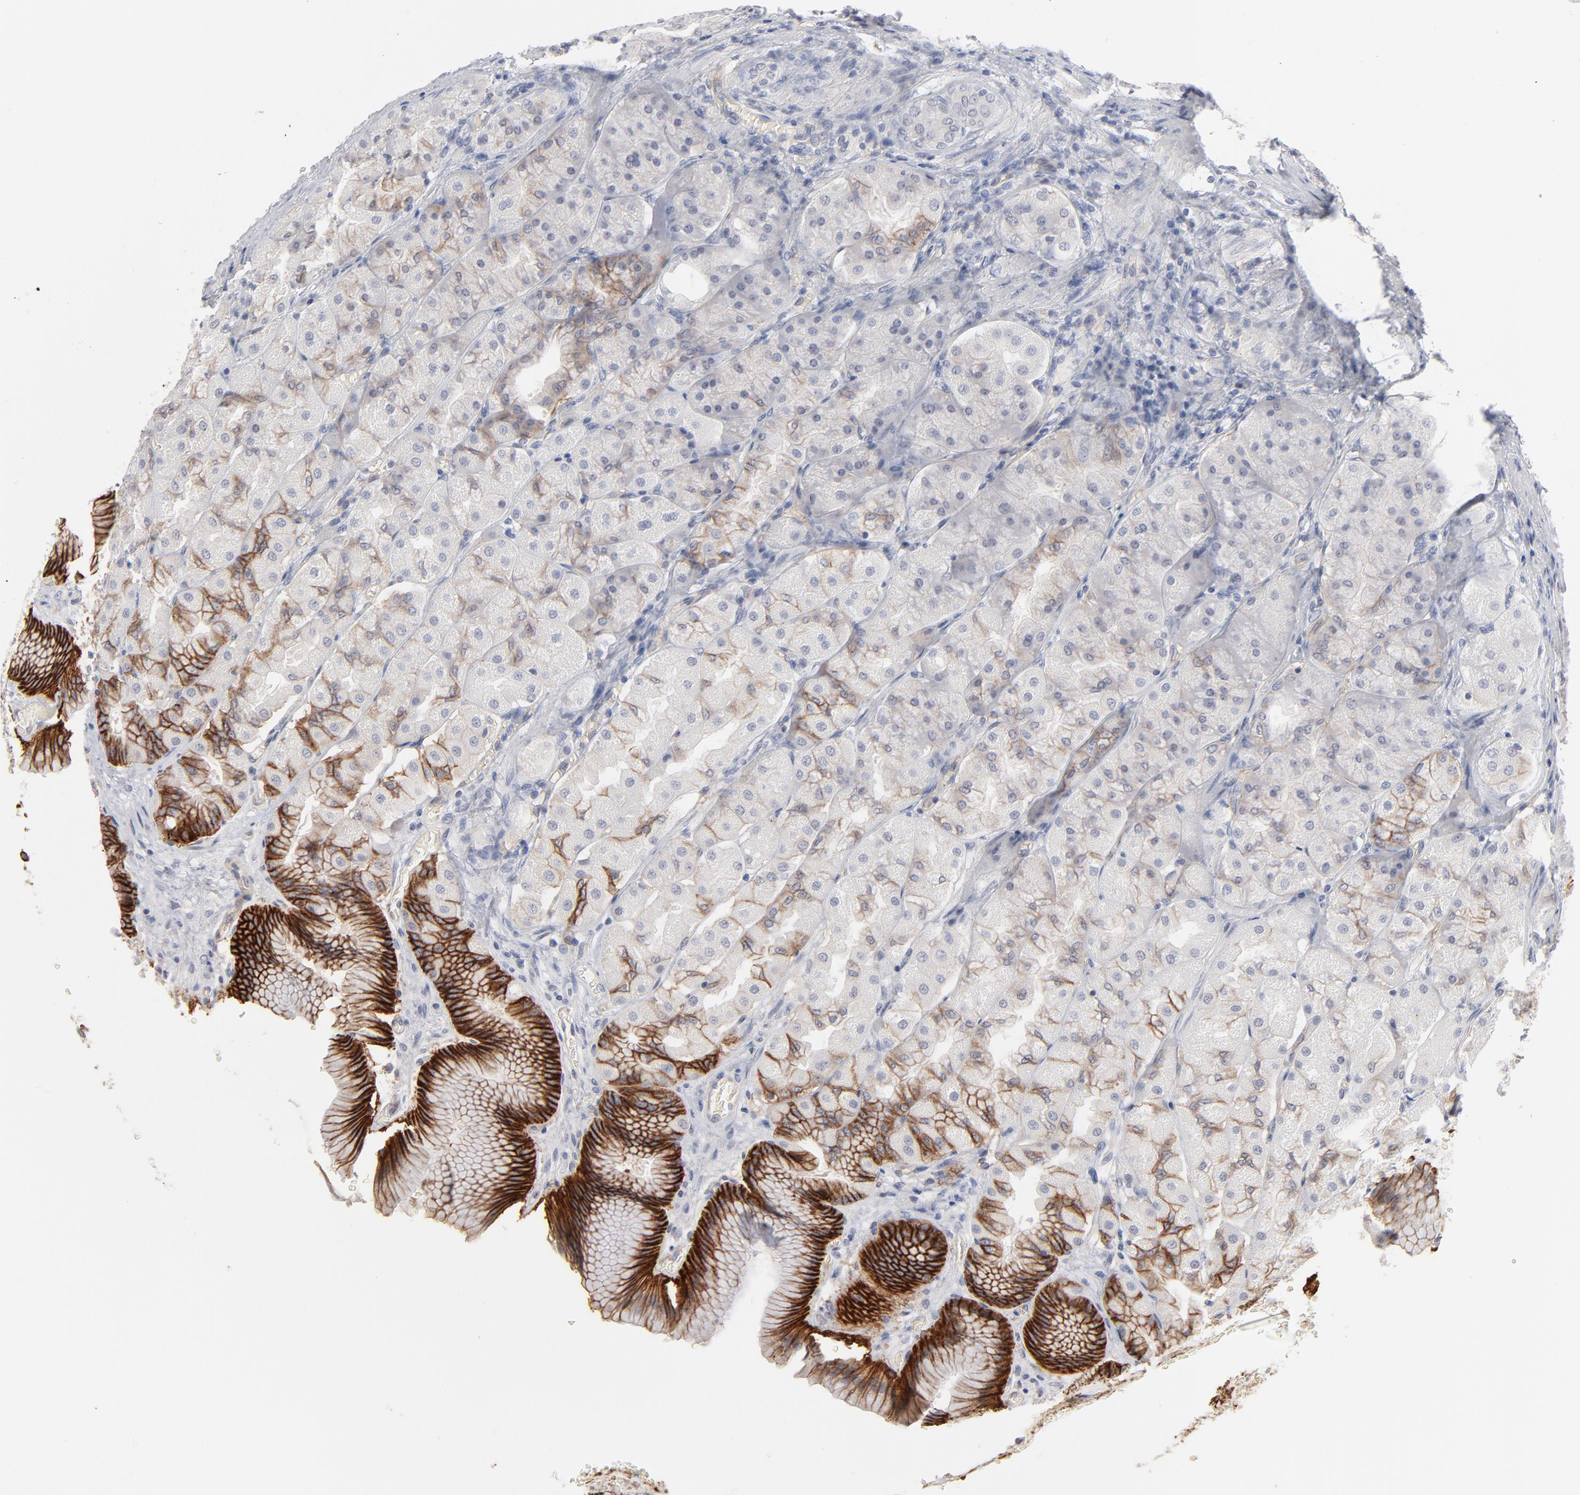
{"staining": {"intensity": "strong", "quantity": "25%-75%", "location": "cytoplasmic/membranous"}, "tissue": "stomach", "cell_type": "Glandular cells", "image_type": "normal", "snomed": [{"axis": "morphology", "description": "Normal tissue, NOS"}, {"axis": "morphology", "description": "Adenocarcinoma, NOS"}, {"axis": "topography", "description": "Stomach"}, {"axis": "topography", "description": "Stomach, lower"}], "caption": "Immunohistochemical staining of normal stomach reveals 25%-75% levels of strong cytoplasmic/membranous protein positivity in approximately 25%-75% of glandular cells. Using DAB (3,3'-diaminobenzidine) (brown) and hematoxylin (blue) stains, captured at high magnification using brightfield microscopy.", "gene": "SLC16A1", "patient": {"sex": "female", "age": 65}}